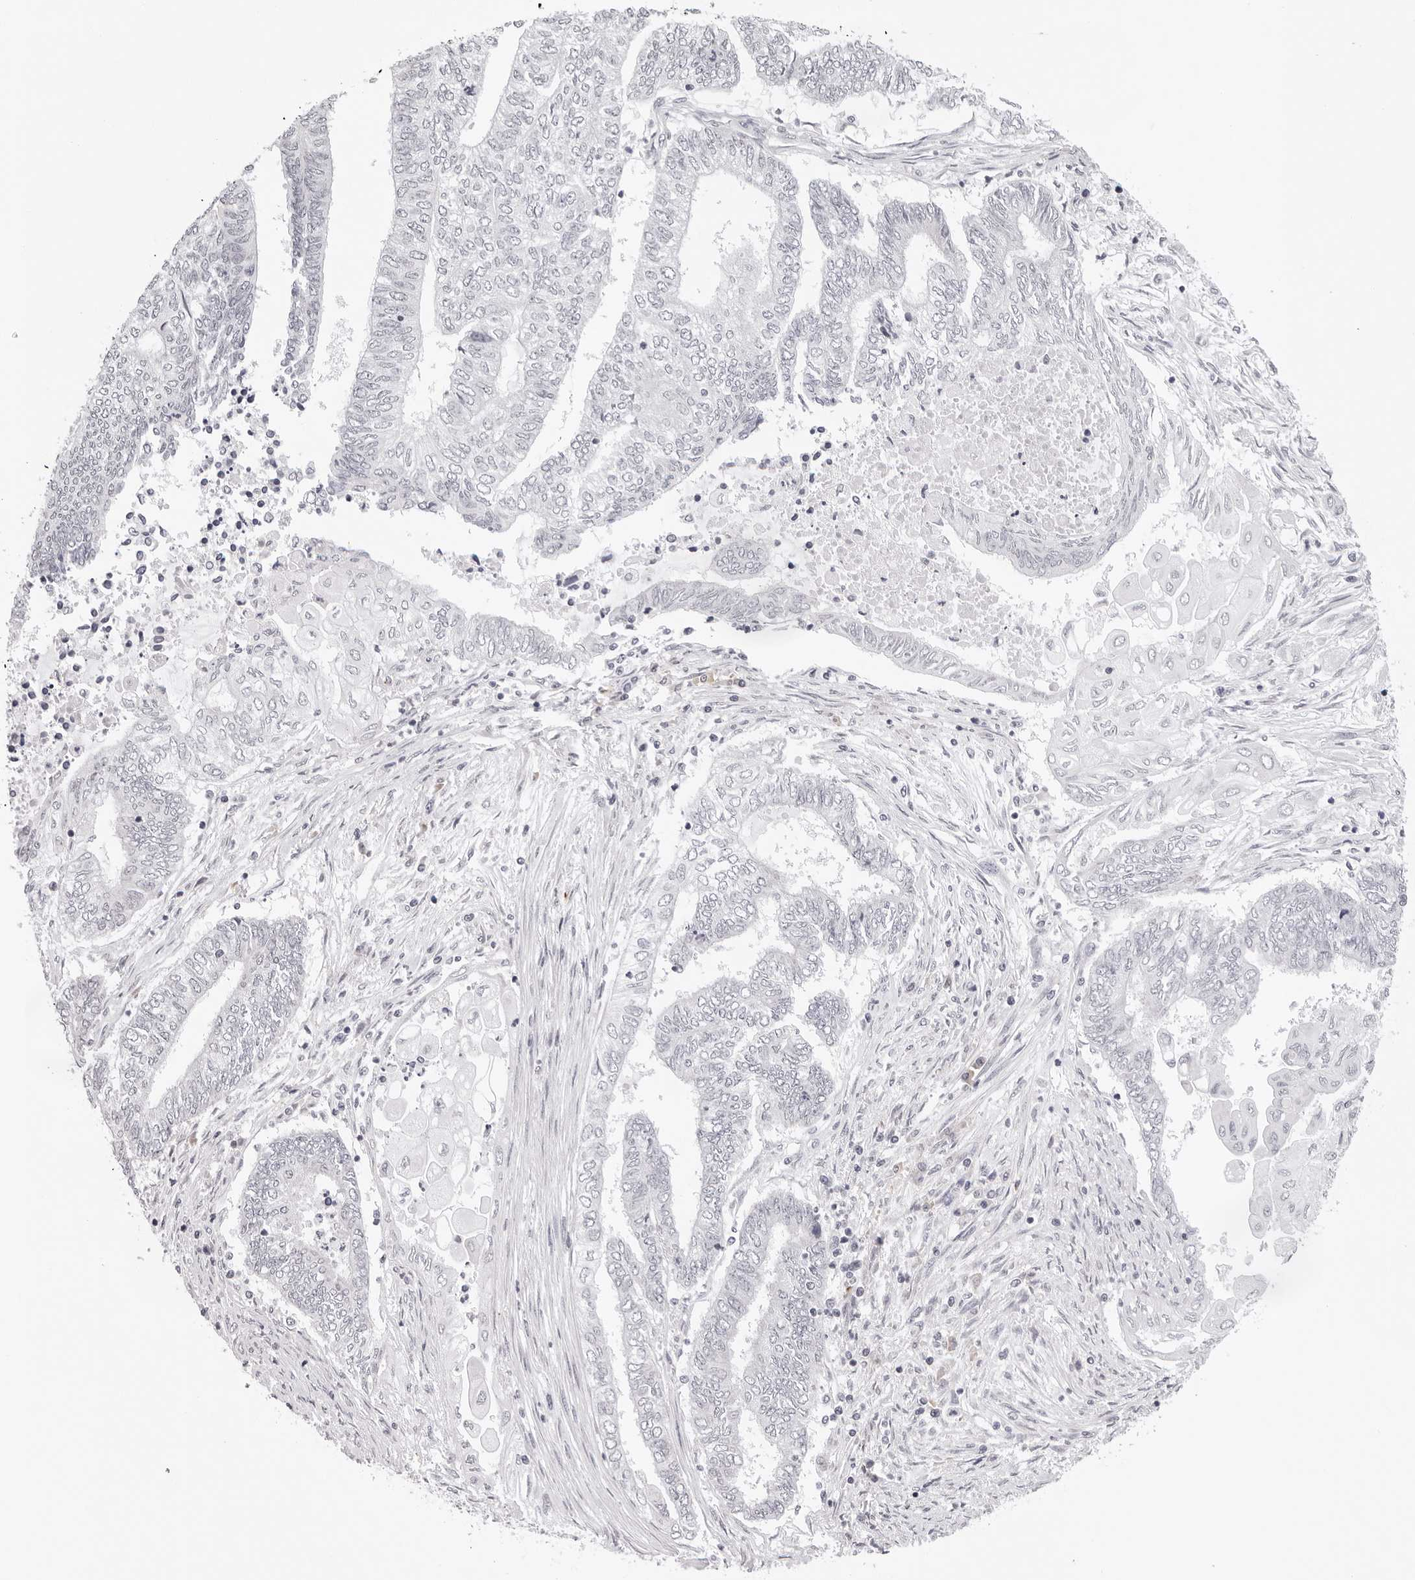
{"staining": {"intensity": "negative", "quantity": "none", "location": "none"}, "tissue": "endometrial cancer", "cell_type": "Tumor cells", "image_type": "cancer", "snomed": [{"axis": "morphology", "description": "Adenocarcinoma, NOS"}, {"axis": "topography", "description": "Uterus"}, {"axis": "topography", "description": "Endometrium"}], "caption": "Tumor cells show no significant protein positivity in adenocarcinoma (endometrial).", "gene": "IL17RA", "patient": {"sex": "female", "age": 70}}